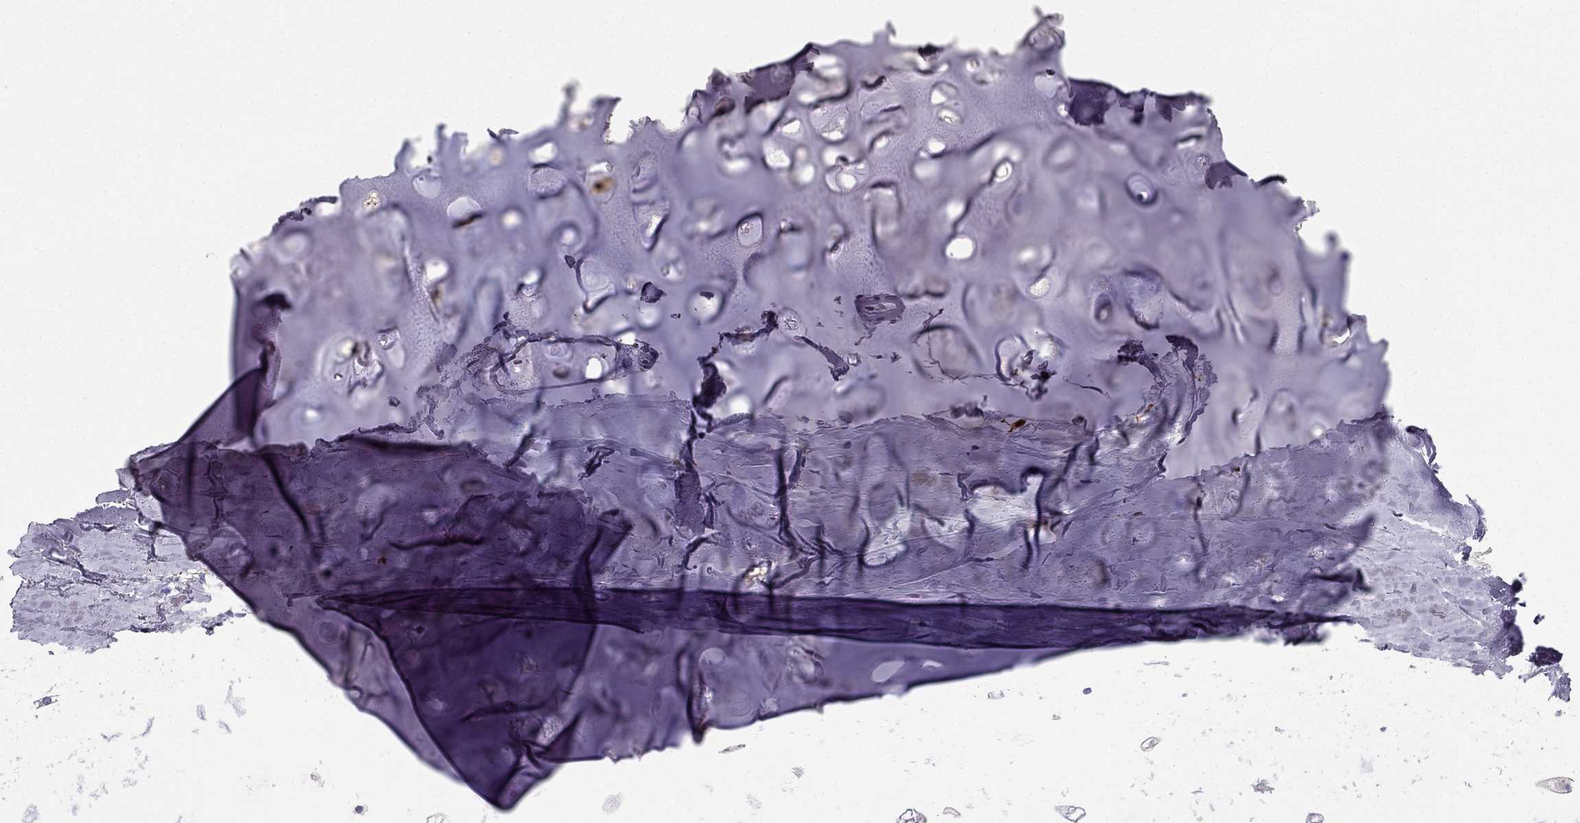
{"staining": {"intensity": "moderate", "quantity": "<25%", "location": "cytoplasmic/membranous"}, "tissue": "soft tissue", "cell_type": "Chondrocytes", "image_type": "normal", "snomed": [{"axis": "morphology", "description": "Normal tissue, NOS"}, {"axis": "topography", "description": "Lymph node"}, {"axis": "topography", "description": "Bronchus"}], "caption": "Protein expression analysis of normal human soft tissue reveals moderate cytoplasmic/membranous positivity in approximately <25% of chondrocytes. The staining was performed using DAB (3,3'-diaminobenzidine) to visualize the protein expression in brown, while the nuclei were stained in blue with hematoxylin (Magnification: 20x).", "gene": "LMTK3", "patient": {"sex": "female", "age": 70}}